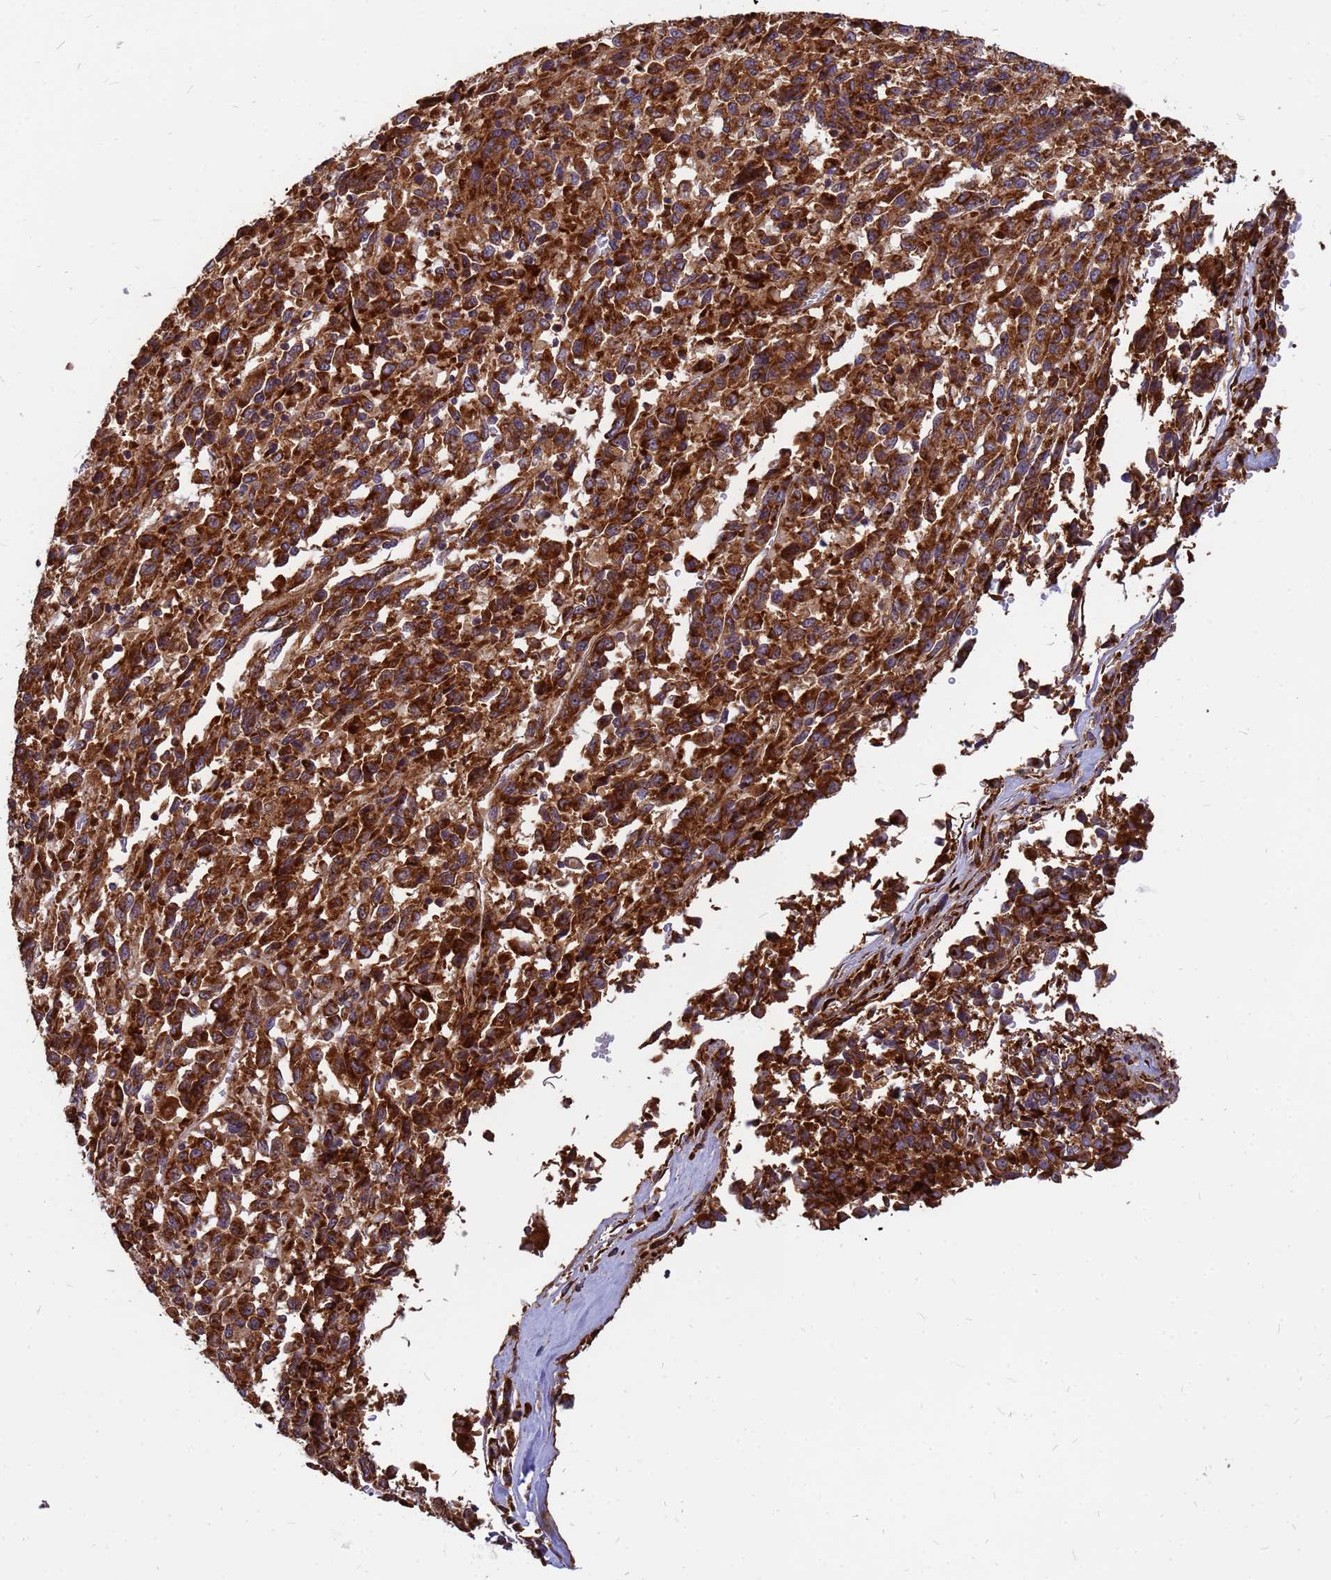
{"staining": {"intensity": "strong", "quantity": ">75%", "location": "cytoplasmic/membranous"}, "tissue": "melanoma", "cell_type": "Tumor cells", "image_type": "cancer", "snomed": [{"axis": "morphology", "description": "Malignant melanoma, Metastatic site"}, {"axis": "topography", "description": "Lung"}], "caption": "Malignant melanoma (metastatic site) stained with a protein marker shows strong staining in tumor cells.", "gene": "RPL8", "patient": {"sex": "male", "age": 64}}